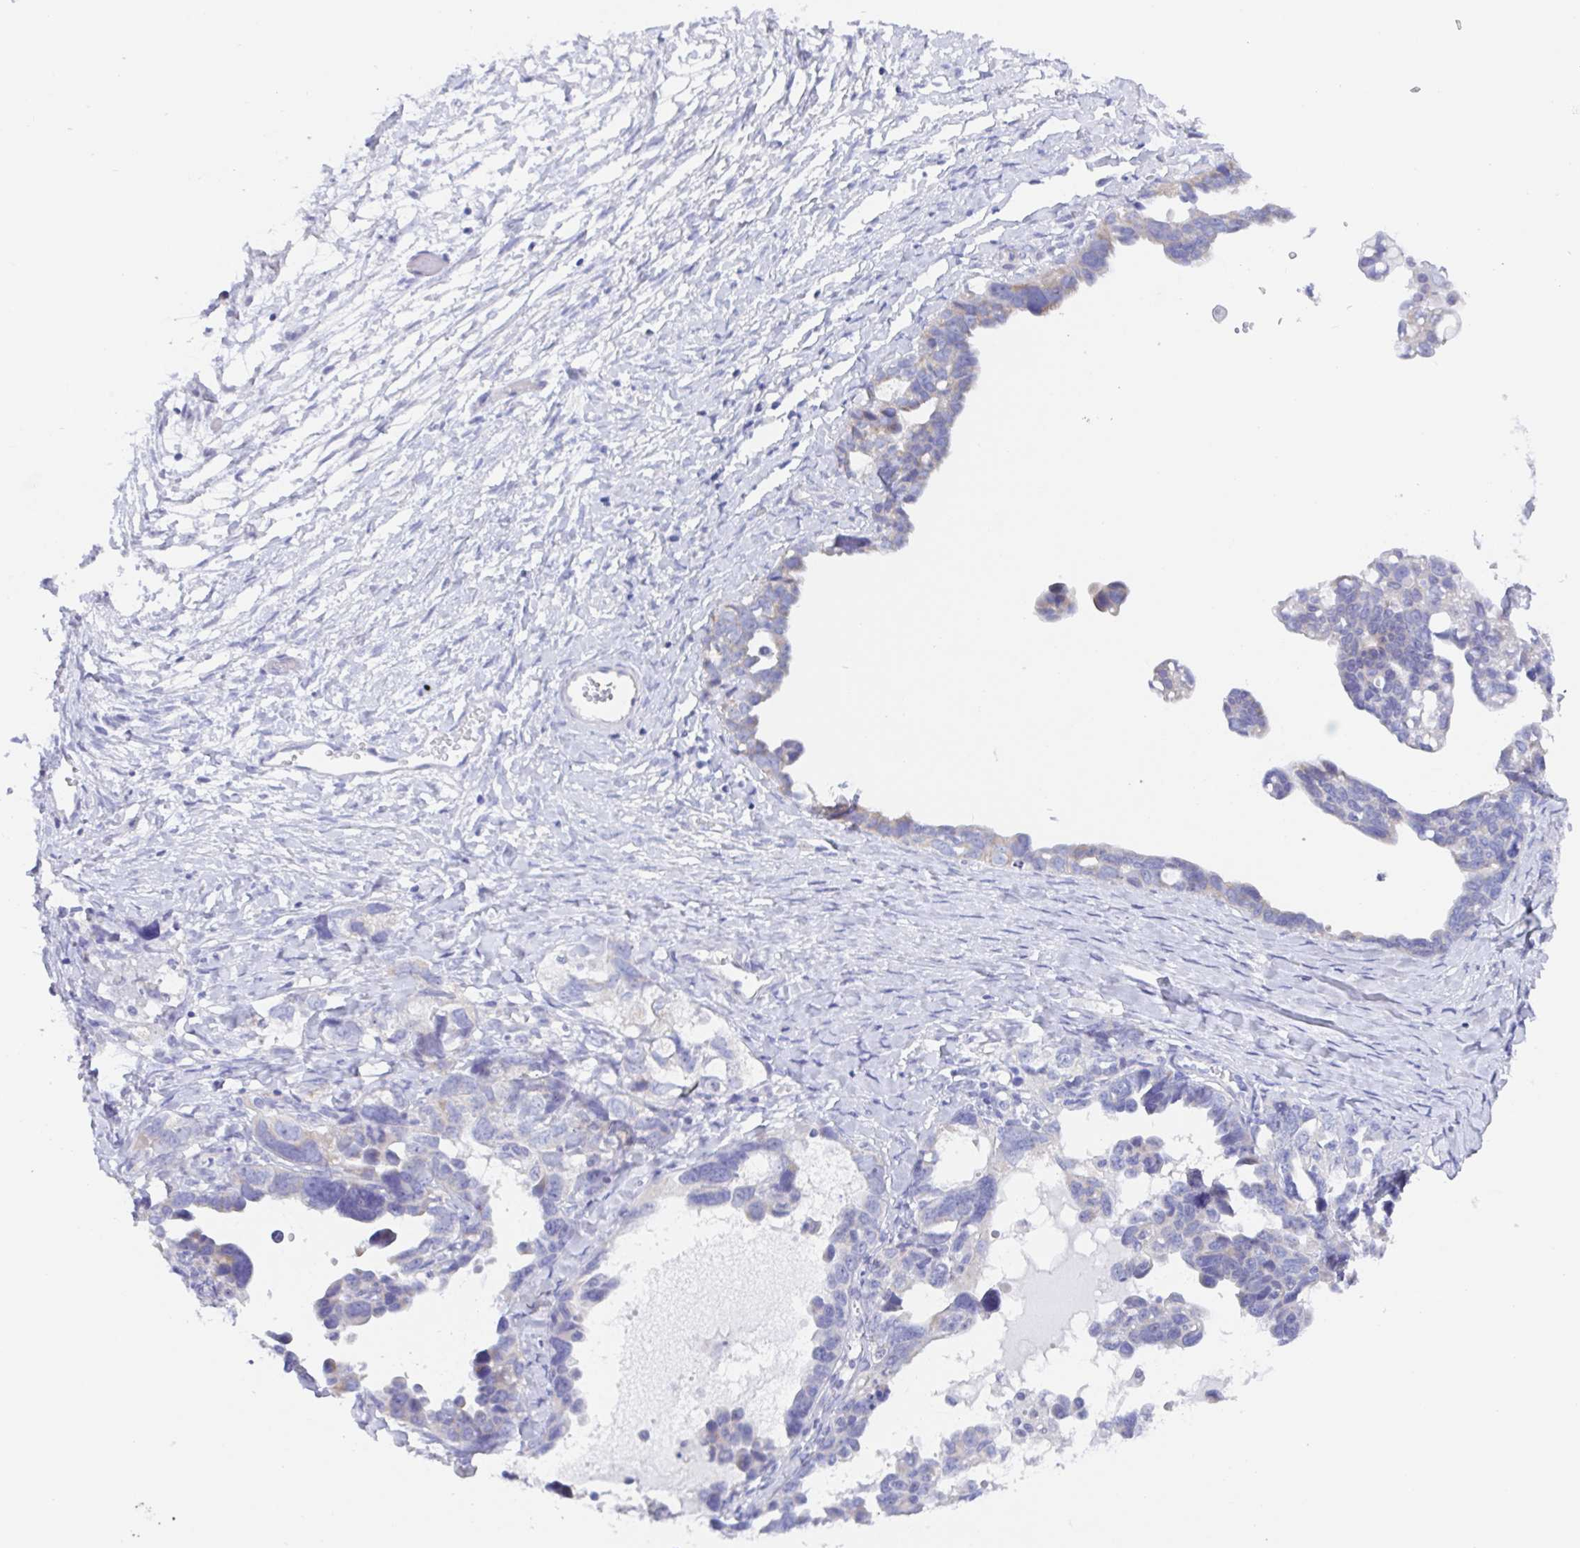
{"staining": {"intensity": "negative", "quantity": "none", "location": "none"}, "tissue": "ovarian cancer", "cell_type": "Tumor cells", "image_type": "cancer", "snomed": [{"axis": "morphology", "description": "Cystadenocarcinoma, serous, NOS"}, {"axis": "topography", "description": "Ovary"}], "caption": "Tumor cells show no significant protein staining in ovarian cancer.", "gene": "MUCL3", "patient": {"sex": "female", "age": 69}}